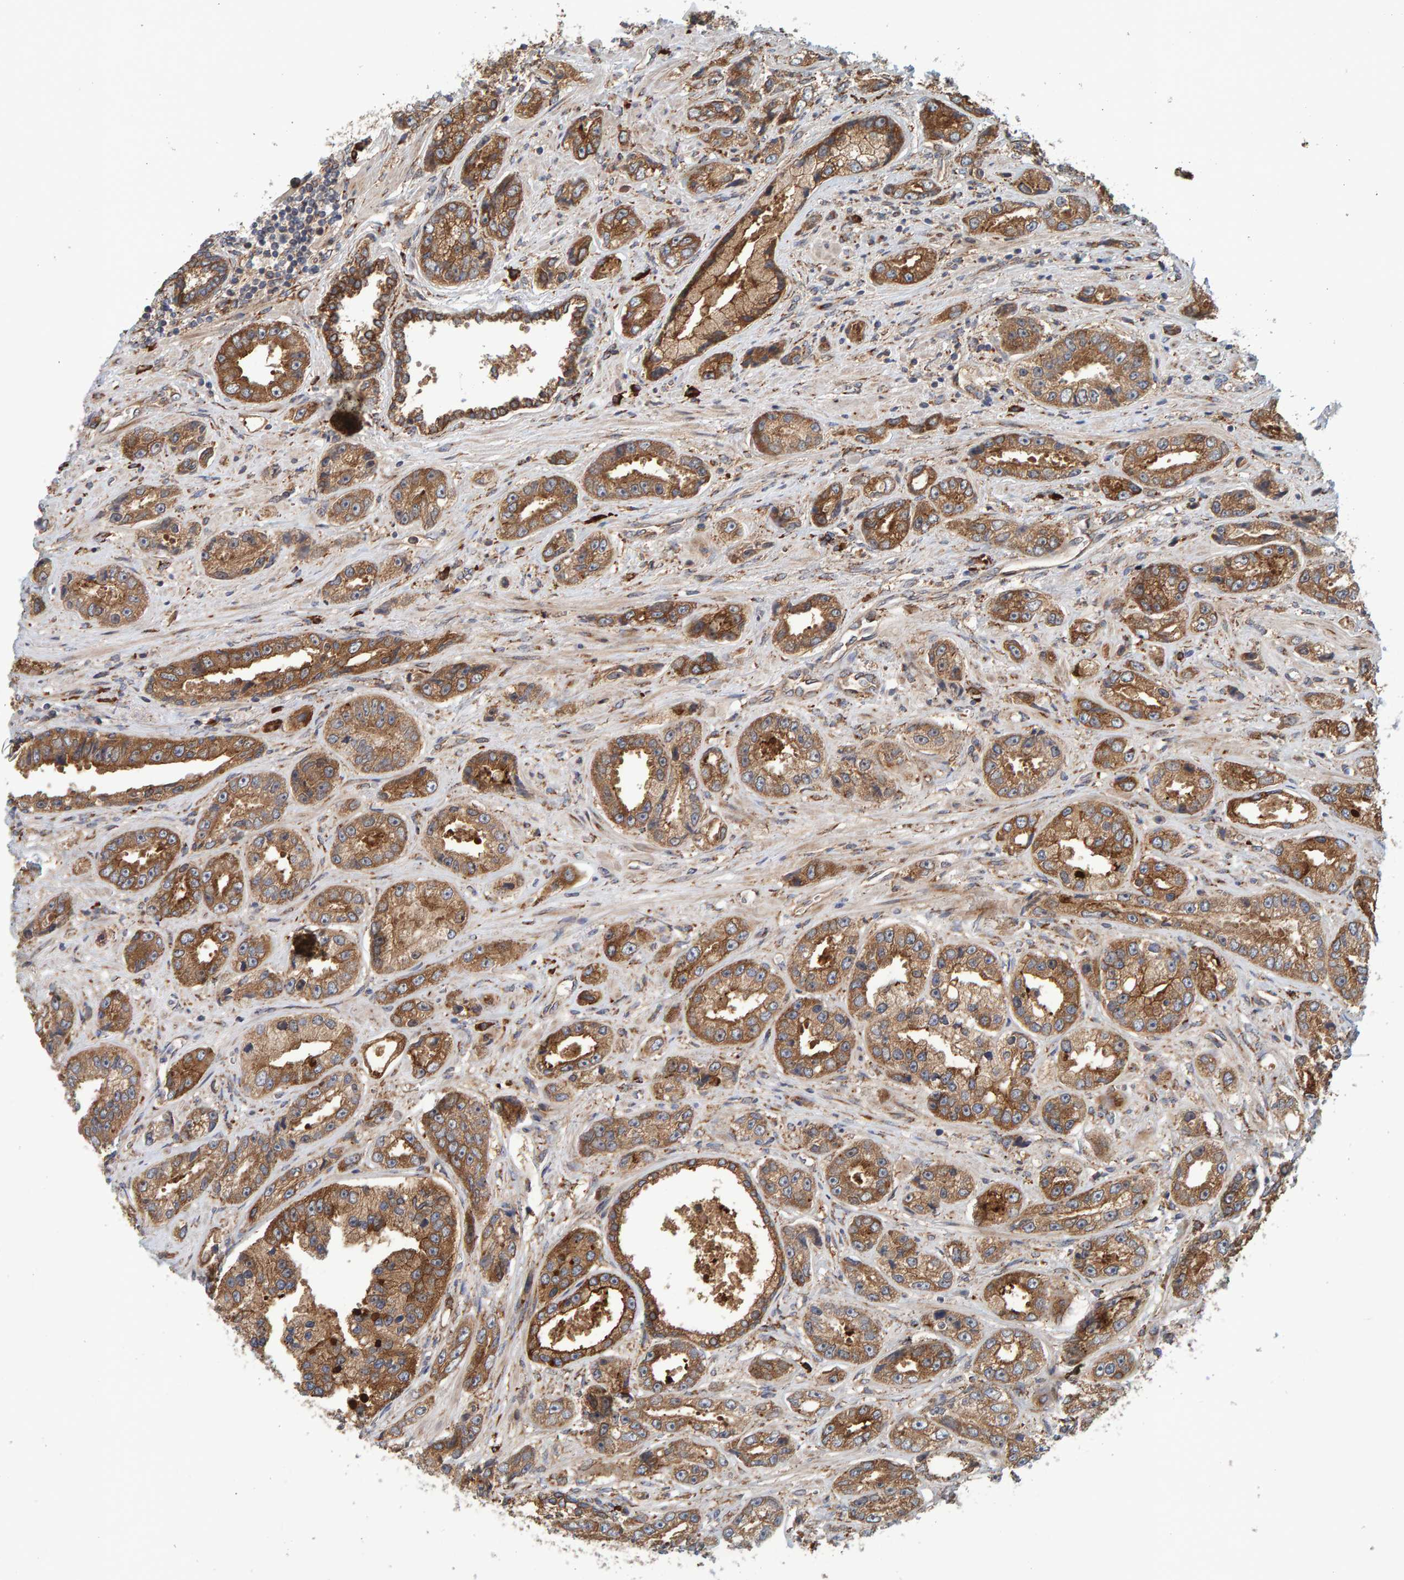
{"staining": {"intensity": "moderate", "quantity": ">75%", "location": "cytoplasmic/membranous"}, "tissue": "prostate cancer", "cell_type": "Tumor cells", "image_type": "cancer", "snomed": [{"axis": "morphology", "description": "Adenocarcinoma, High grade"}, {"axis": "topography", "description": "Prostate"}], "caption": "Prostate cancer was stained to show a protein in brown. There is medium levels of moderate cytoplasmic/membranous expression in about >75% of tumor cells.", "gene": "BAIAP2", "patient": {"sex": "male", "age": 61}}